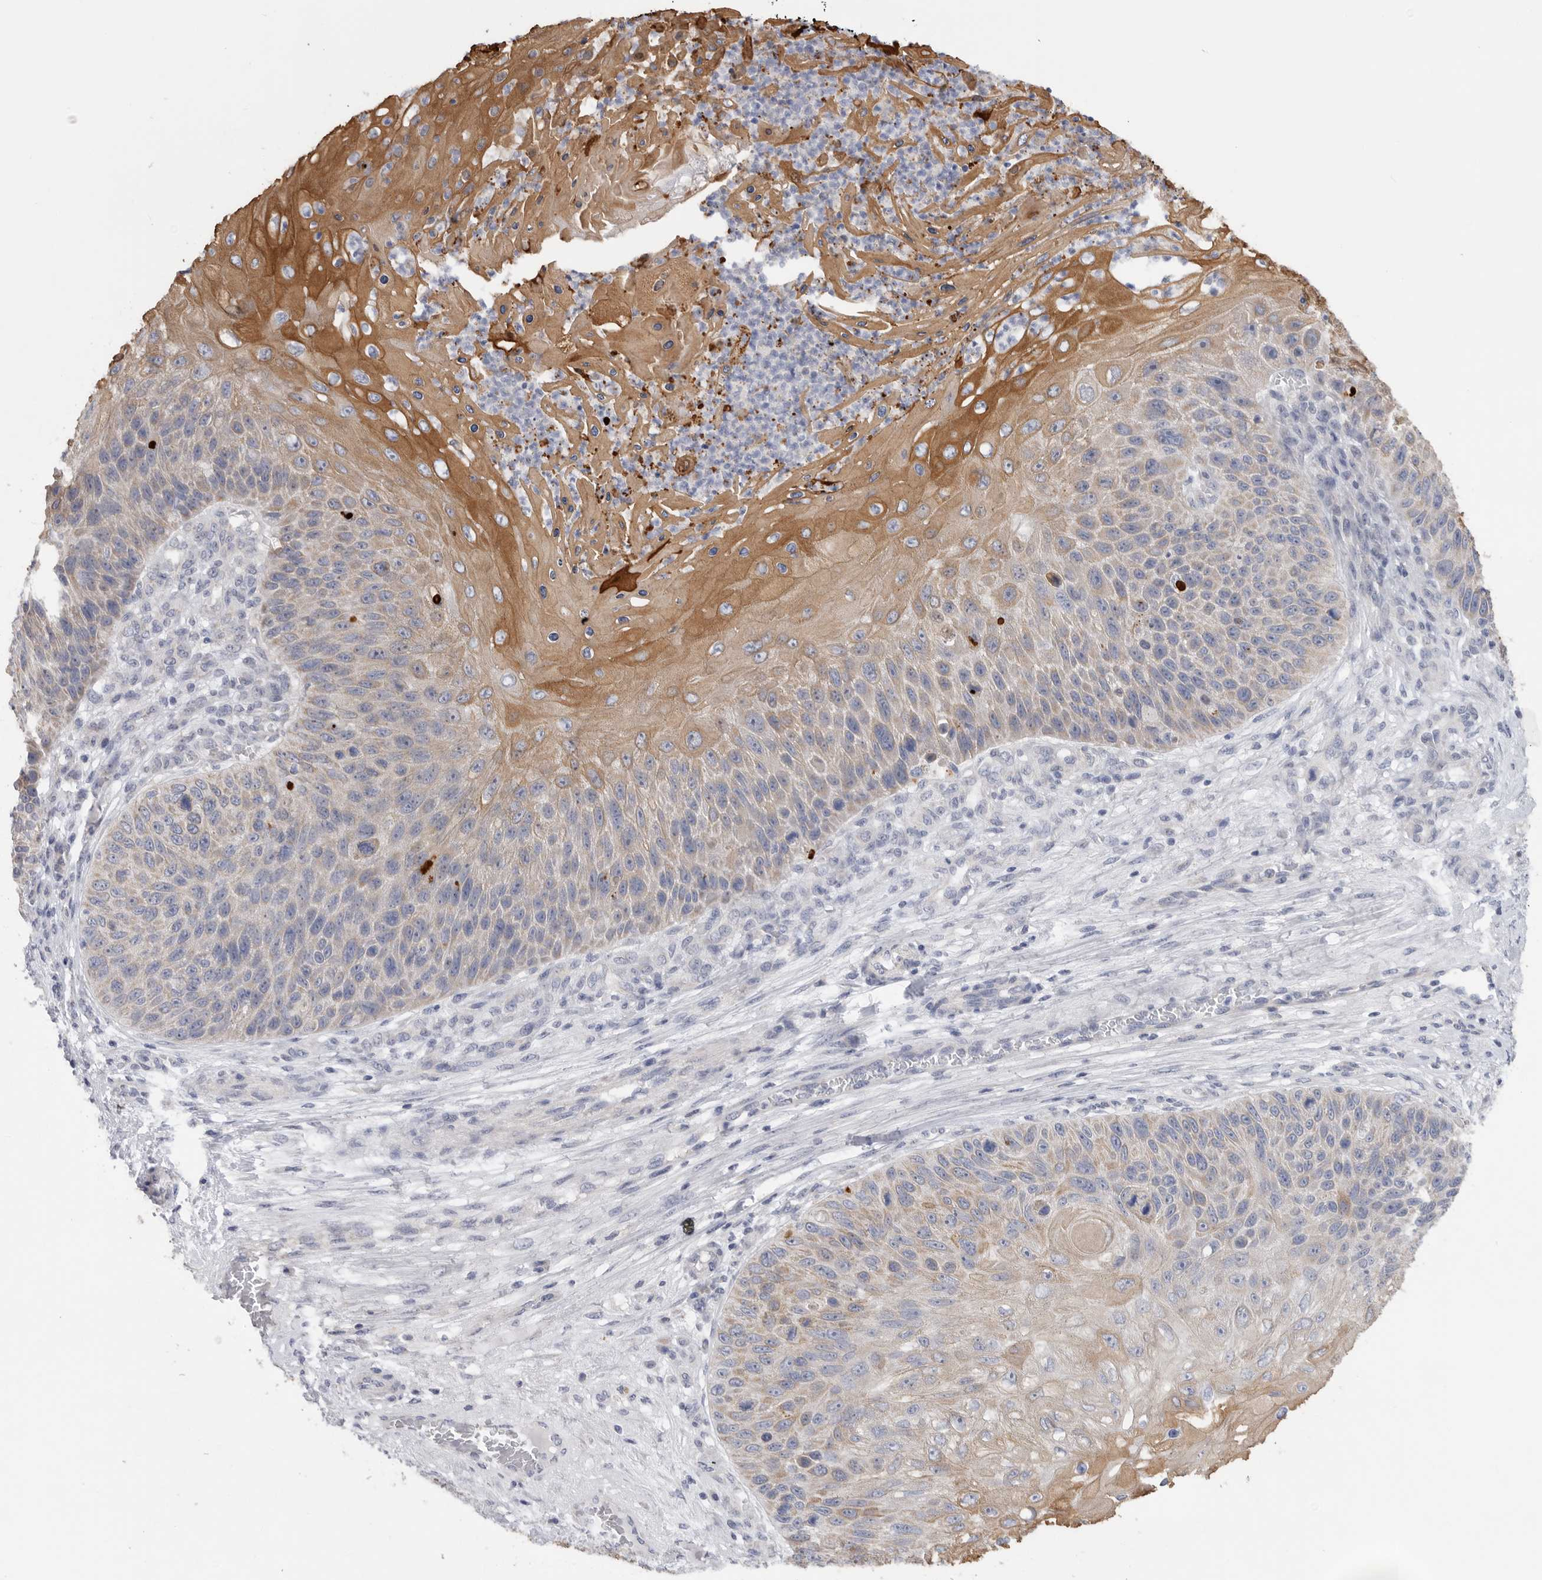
{"staining": {"intensity": "moderate", "quantity": "25%-75%", "location": "cytoplasmic/membranous"}, "tissue": "skin cancer", "cell_type": "Tumor cells", "image_type": "cancer", "snomed": [{"axis": "morphology", "description": "Squamous cell carcinoma, NOS"}, {"axis": "topography", "description": "Skin"}], "caption": "A high-resolution photomicrograph shows immunohistochemistry staining of squamous cell carcinoma (skin), which exhibits moderate cytoplasmic/membranous staining in approximately 25%-75% of tumor cells.", "gene": "MTFR1L", "patient": {"sex": "female", "age": 88}}